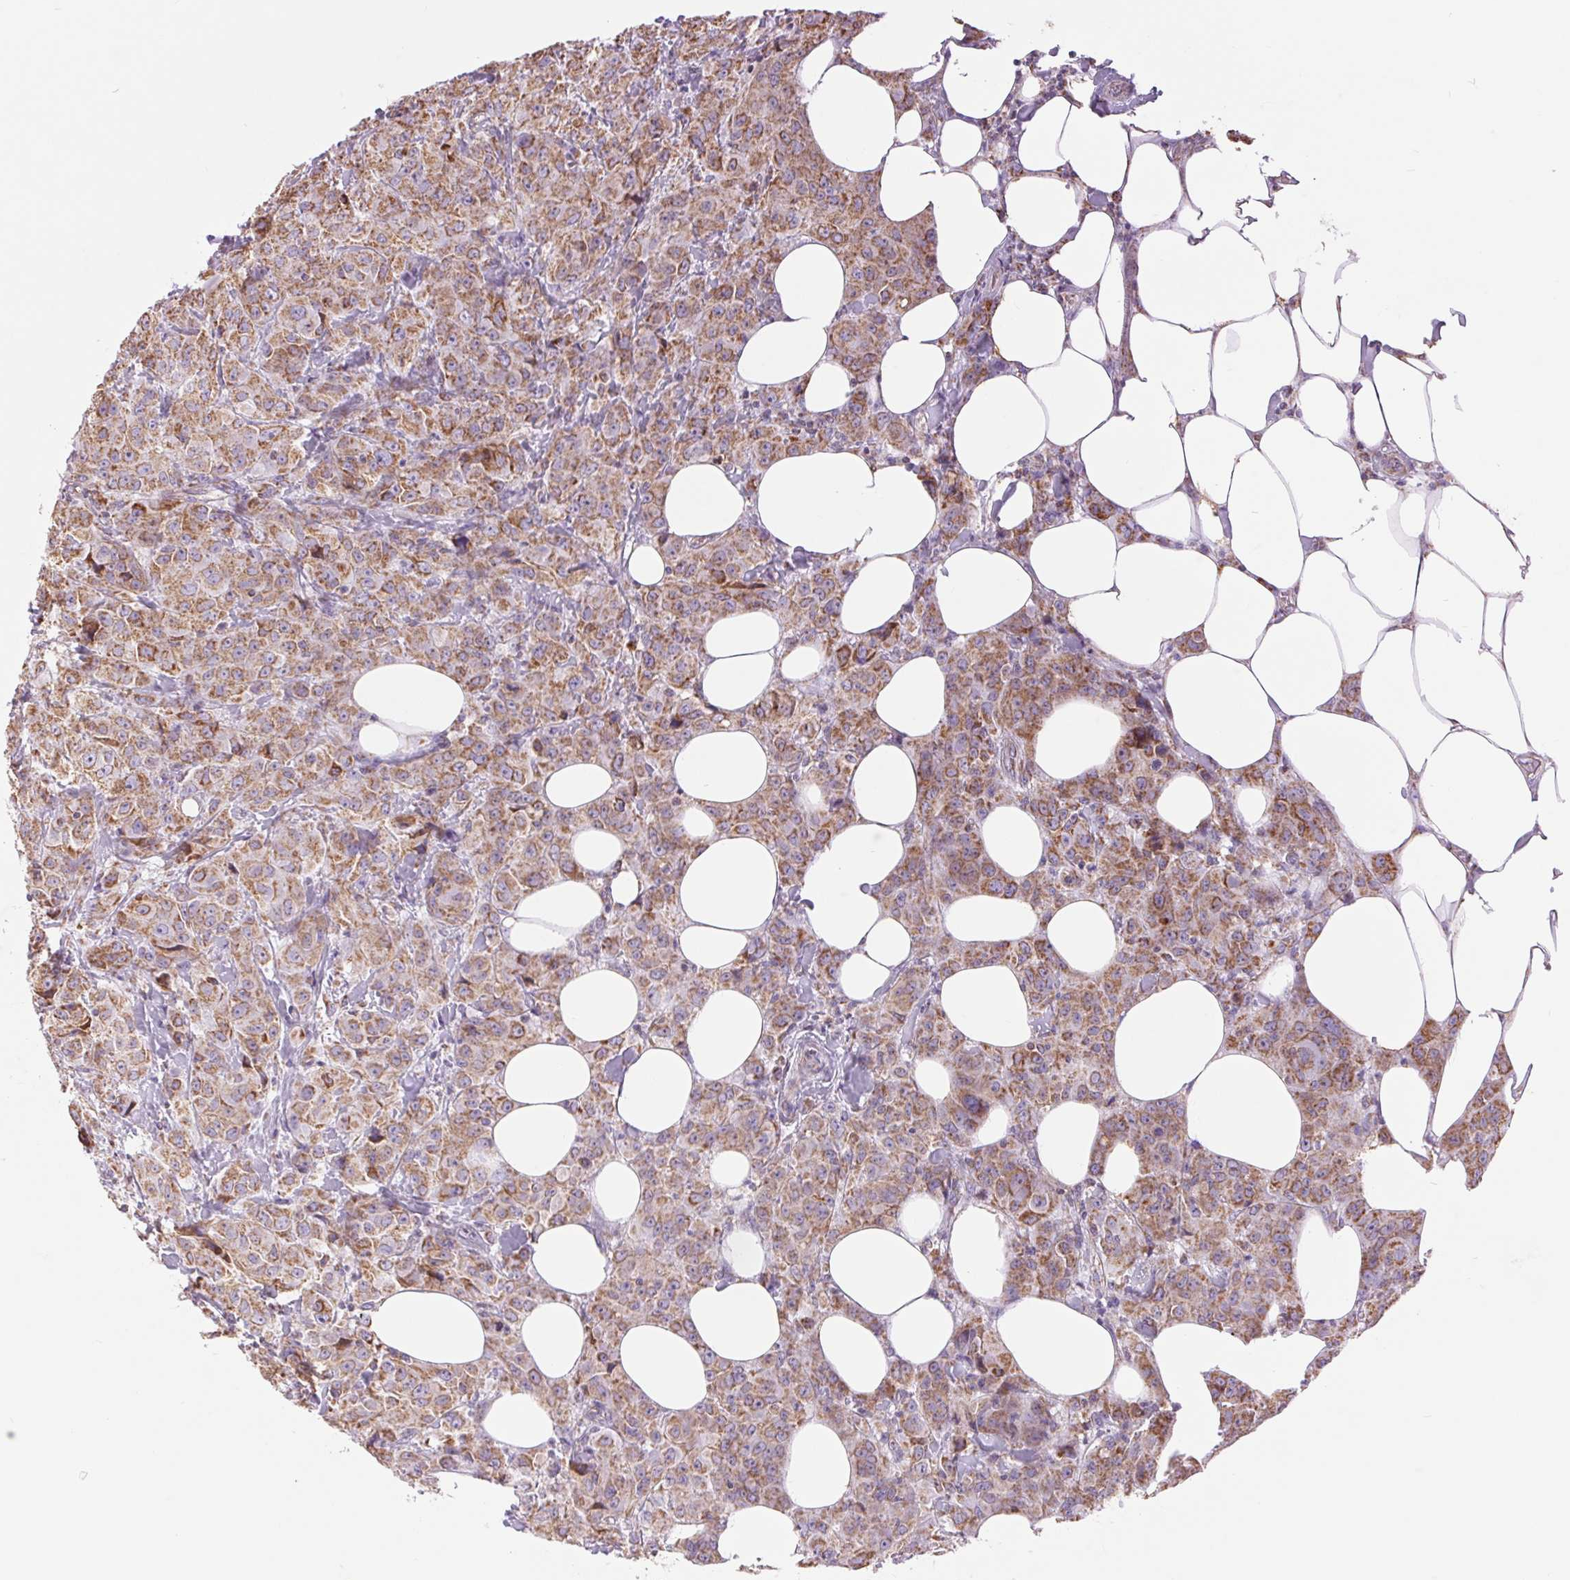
{"staining": {"intensity": "moderate", "quantity": ">75%", "location": "cytoplasmic/membranous"}, "tissue": "breast cancer", "cell_type": "Tumor cells", "image_type": "cancer", "snomed": [{"axis": "morphology", "description": "Normal tissue, NOS"}, {"axis": "morphology", "description": "Duct carcinoma"}, {"axis": "topography", "description": "Breast"}], "caption": "Immunohistochemistry of human breast invasive ductal carcinoma displays medium levels of moderate cytoplasmic/membranous expression in approximately >75% of tumor cells.", "gene": "ATP5PB", "patient": {"sex": "female", "age": 43}}